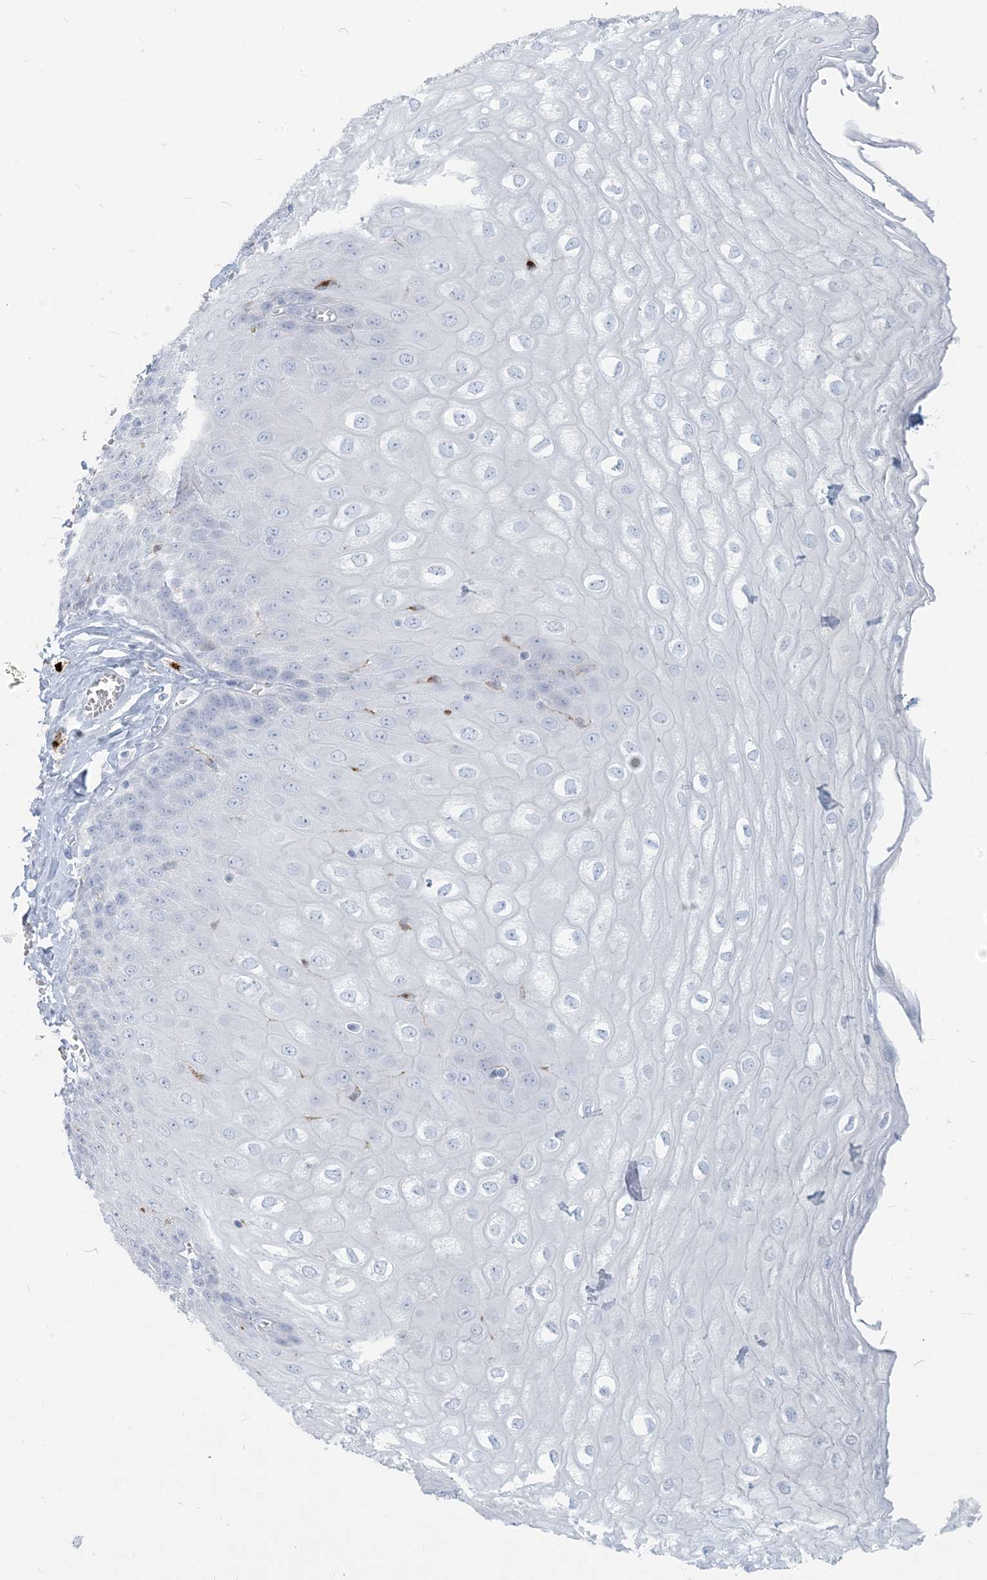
{"staining": {"intensity": "negative", "quantity": "none", "location": "none"}, "tissue": "esophagus", "cell_type": "Squamous epithelial cells", "image_type": "normal", "snomed": [{"axis": "morphology", "description": "Normal tissue, NOS"}, {"axis": "topography", "description": "Esophagus"}], "caption": "Immunohistochemistry micrograph of unremarkable esophagus stained for a protein (brown), which exhibits no staining in squamous epithelial cells.", "gene": "HLA", "patient": {"sex": "male", "age": 60}}